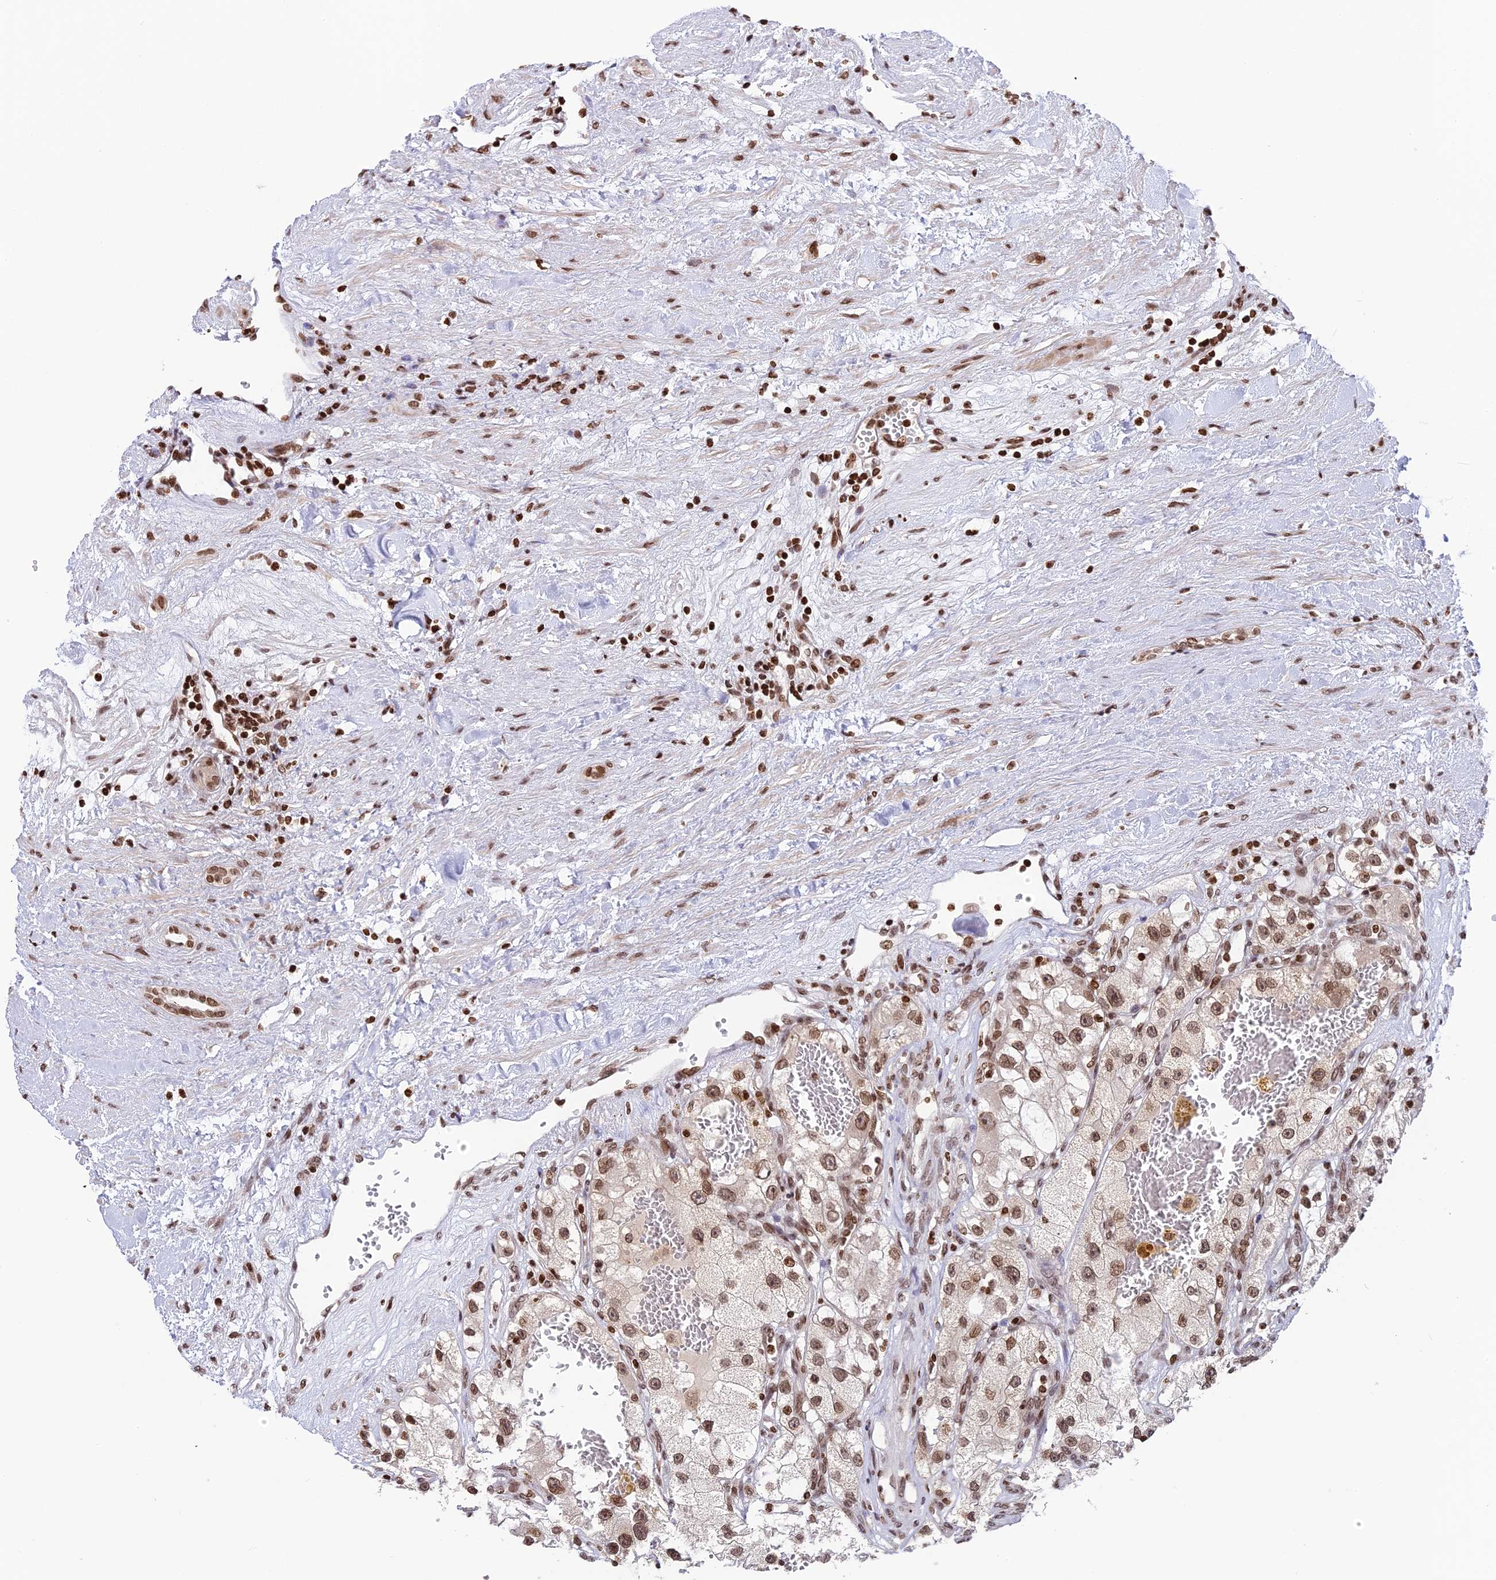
{"staining": {"intensity": "moderate", "quantity": ">75%", "location": "nuclear"}, "tissue": "renal cancer", "cell_type": "Tumor cells", "image_type": "cancer", "snomed": [{"axis": "morphology", "description": "Adenocarcinoma, NOS"}, {"axis": "topography", "description": "Kidney"}], "caption": "Immunohistochemical staining of renal cancer (adenocarcinoma) shows moderate nuclear protein positivity in approximately >75% of tumor cells.", "gene": "TET2", "patient": {"sex": "female", "age": 57}}